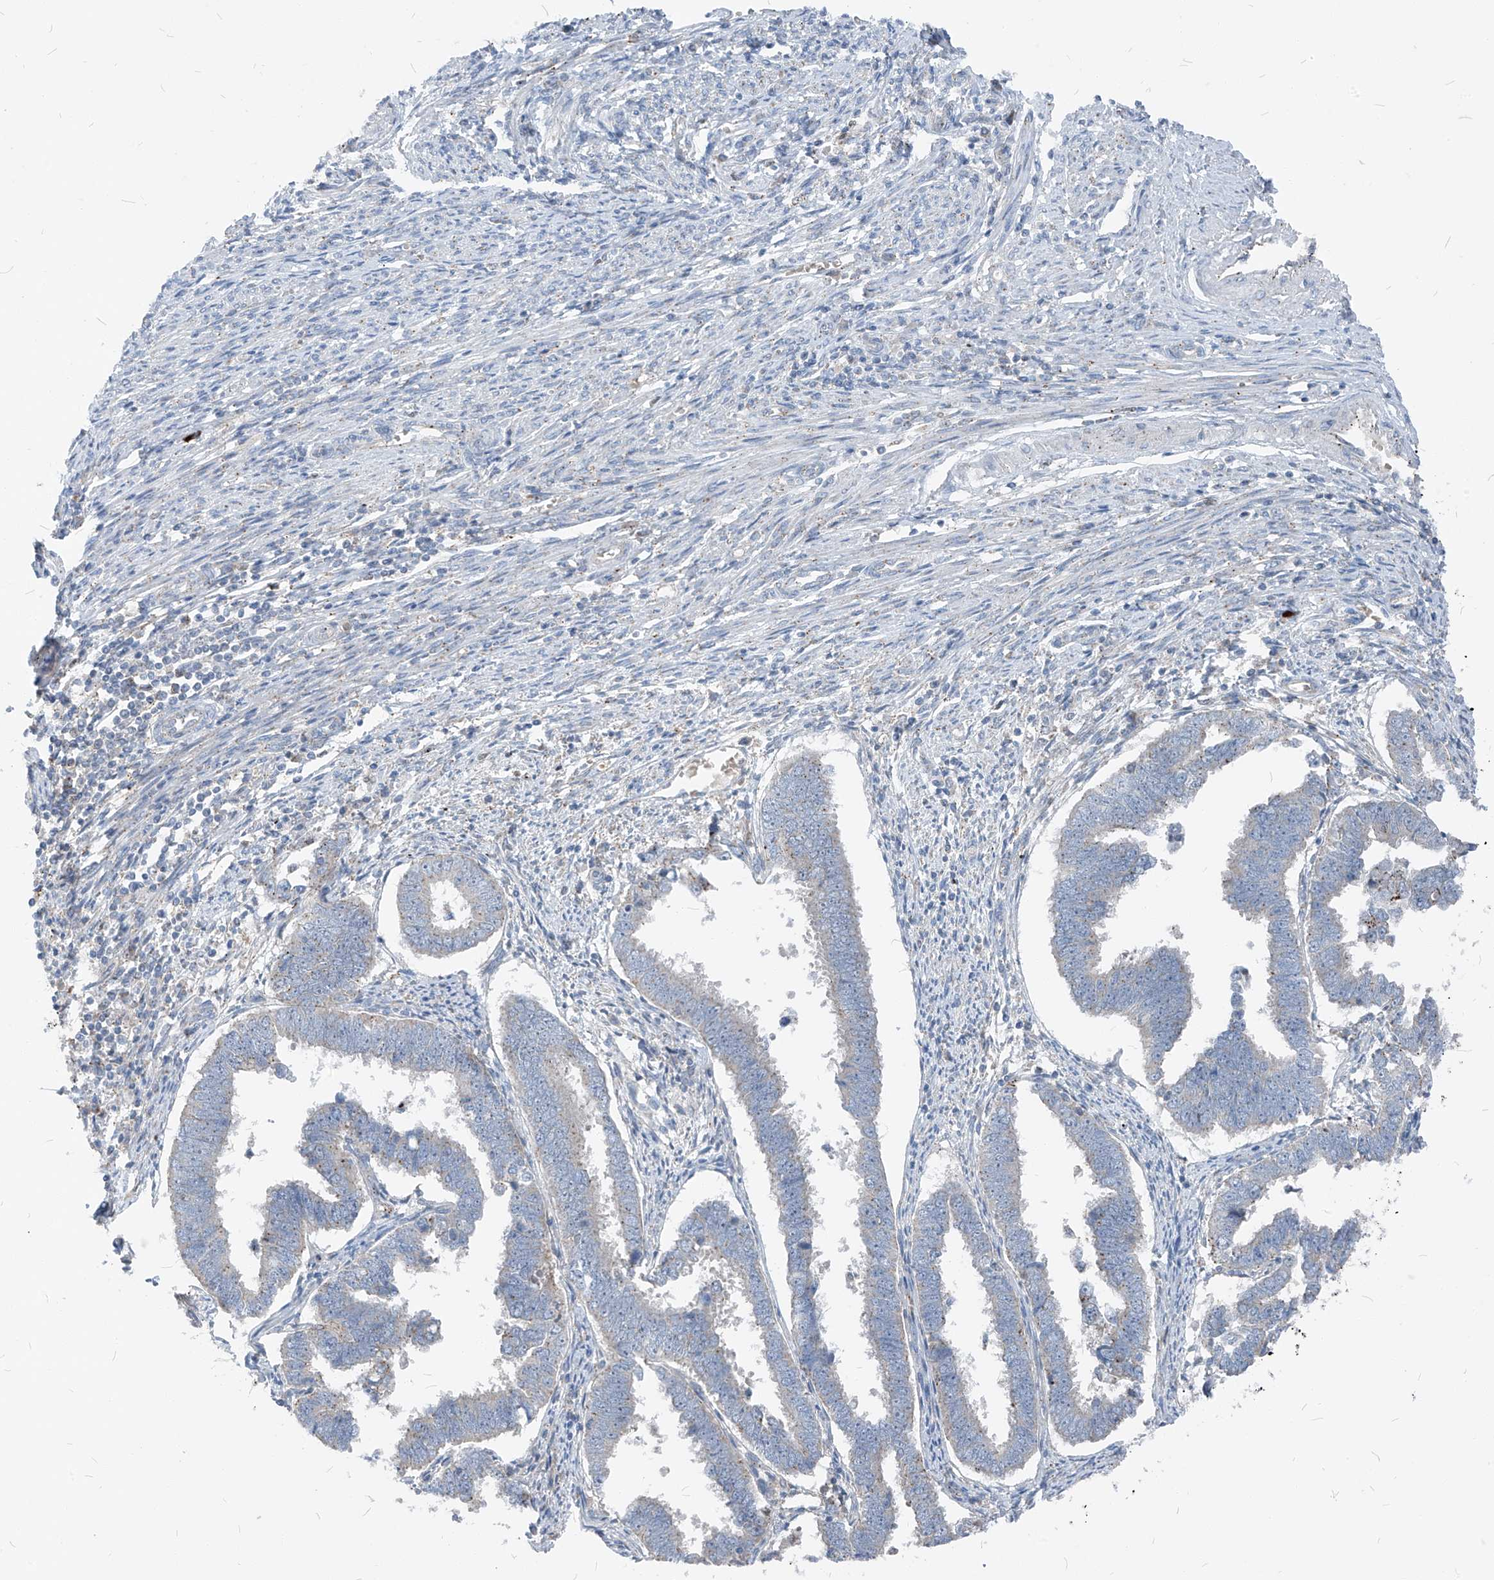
{"staining": {"intensity": "negative", "quantity": "none", "location": "none"}, "tissue": "endometrial cancer", "cell_type": "Tumor cells", "image_type": "cancer", "snomed": [{"axis": "morphology", "description": "Adenocarcinoma, NOS"}, {"axis": "topography", "description": "Endometrium"}], "caption": "DAB immunohistochemical staining of human endometrial cancer exhibits no significant staining in tumor cells.", "gene": "CHMP2B", "patient": {"sex": "female", "age": 75}}